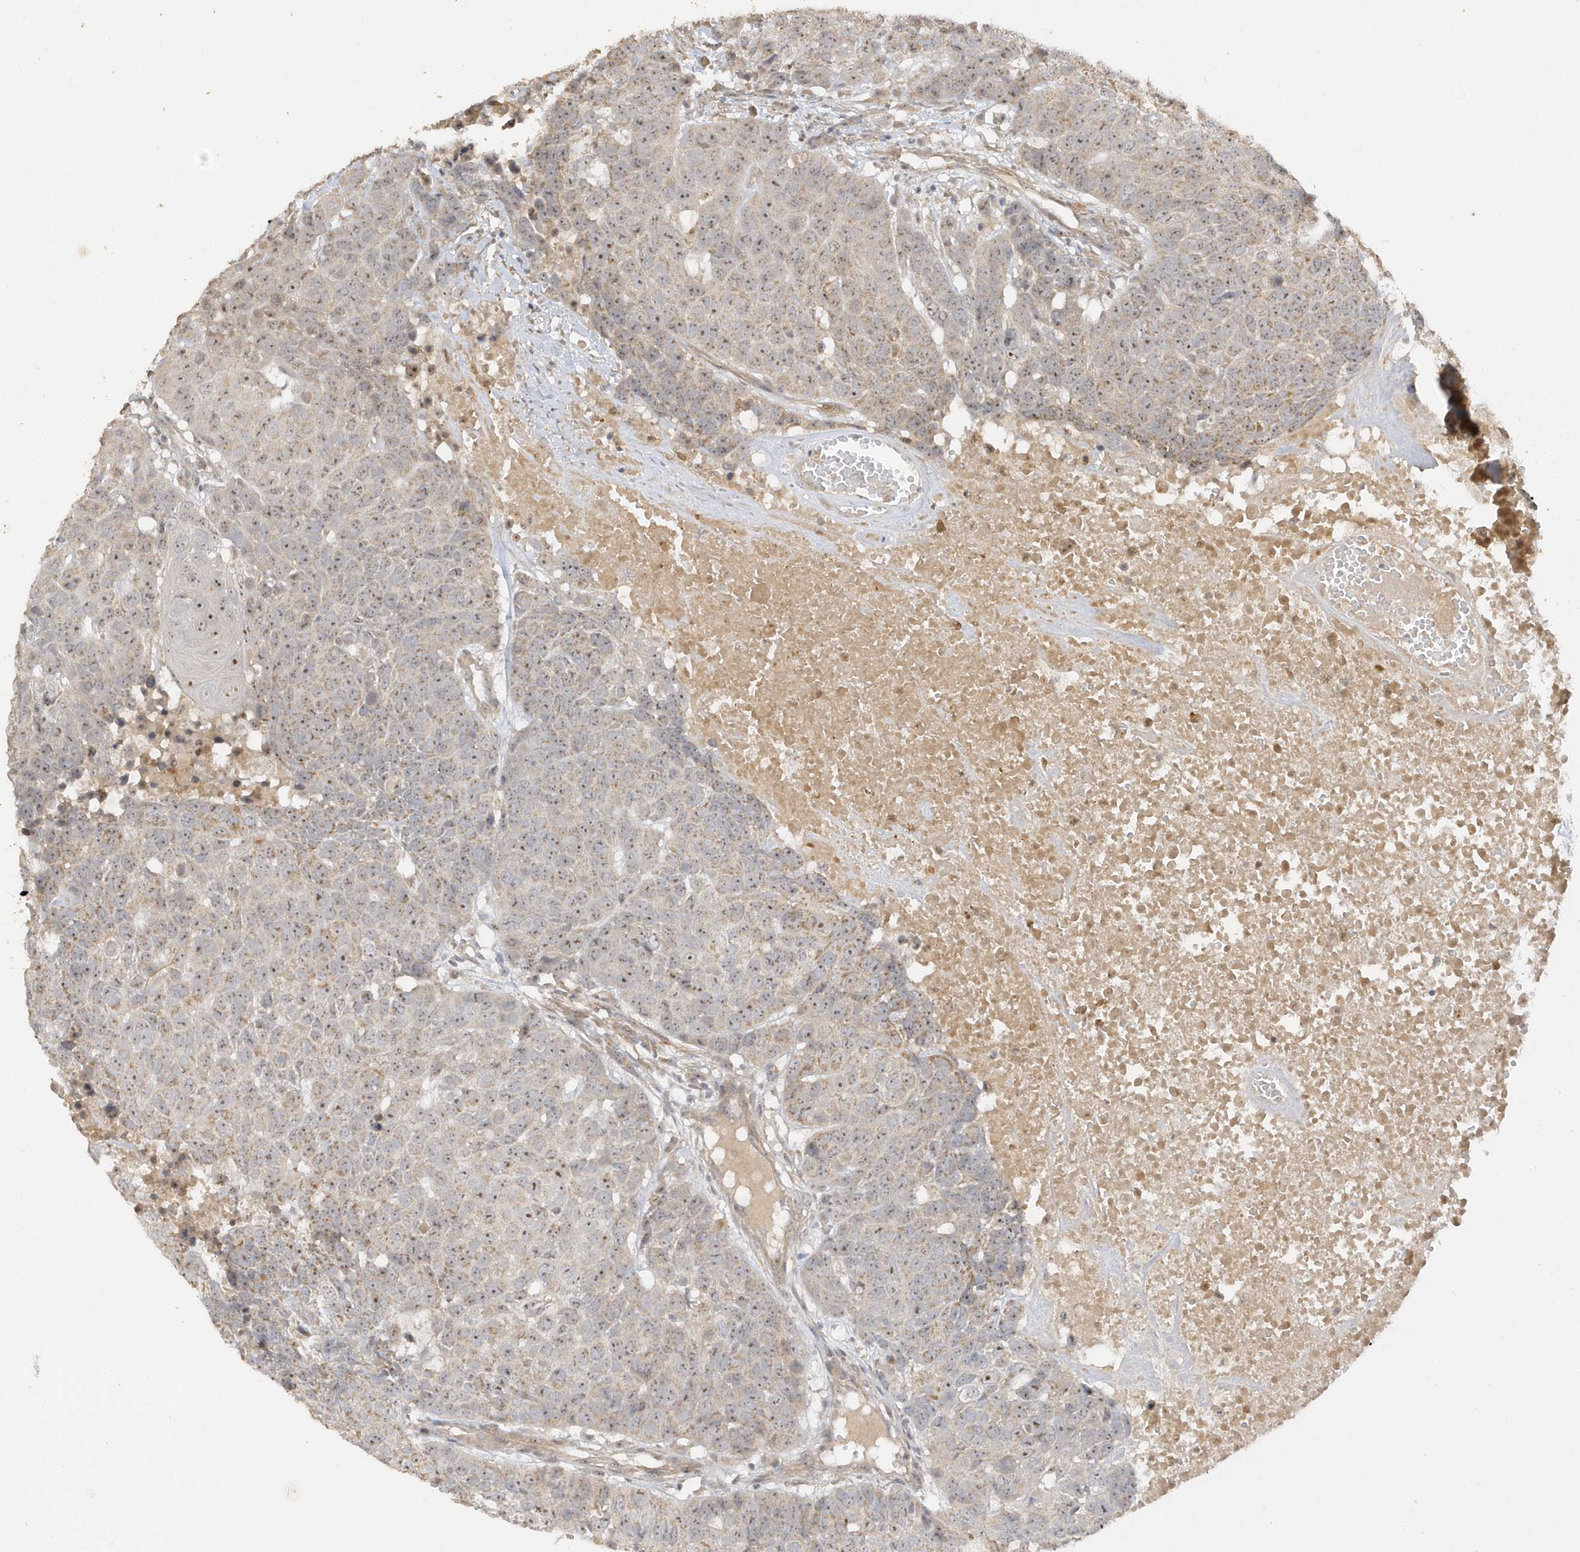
{"staining": {"intensity": "moderate", "quantity": "25%-75%", "location": "nuclear"}, "tissue": "head and neck cancer", "cell_type": "Tumor cells", "image_type": "cancer", "snomed": [{"axis": "morphology", "description": "Squamous cell carcinoma, NOS"}, {"axis": "topography", "description": "Head-Neck"}], "caption": "Immunohistochemistry (DAB) staining of squamous cell carcinoma (head and neck) shows moderate nuclear protein expression in approximately 25%-75% of tumor cells.", "gene": "DDX18", "patient": {"sex": "male", "age": 66}}